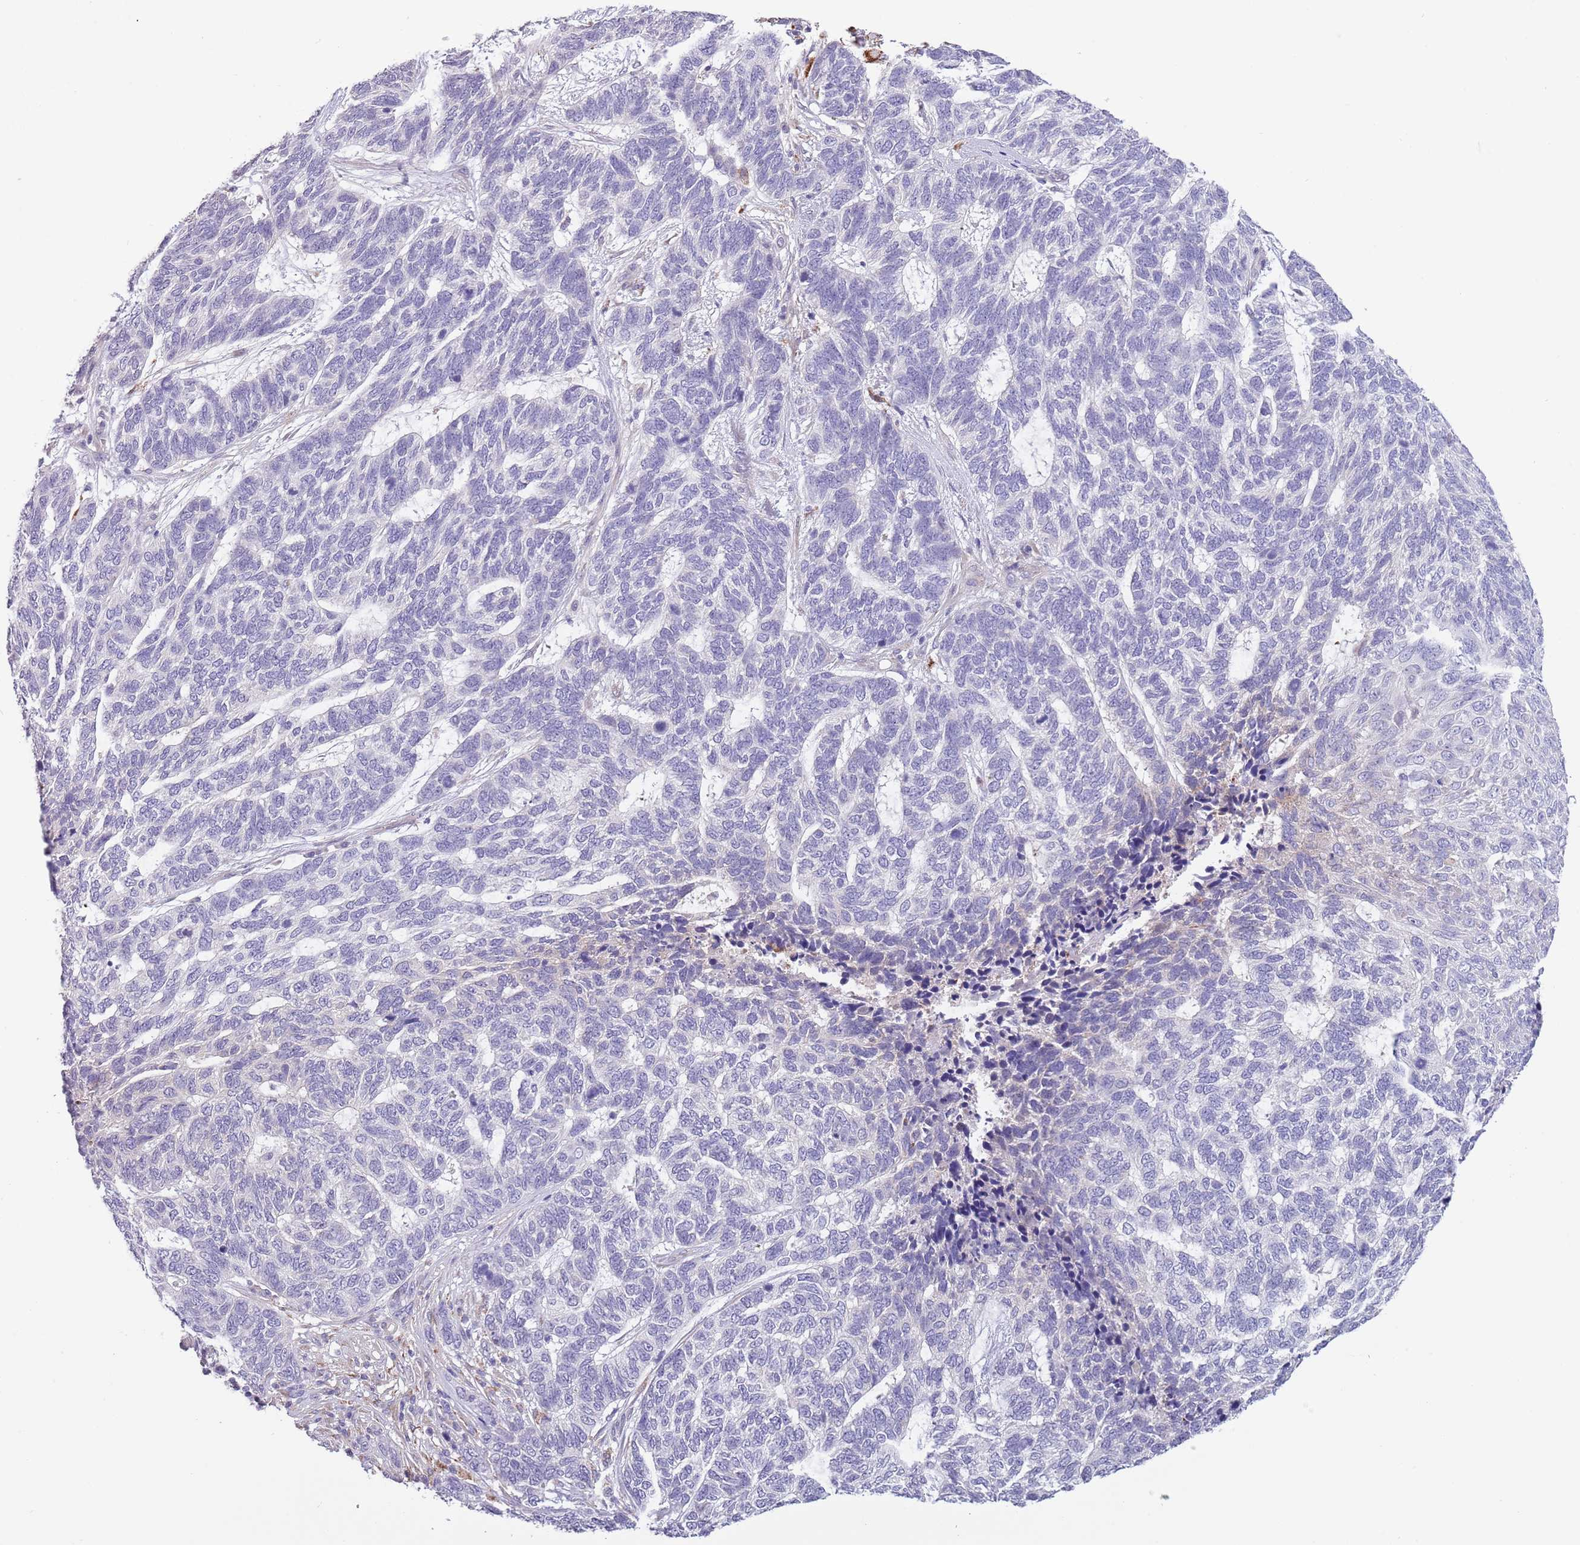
{"staining": {"intensity": "negative", "quantity": "none", "location": "none"}, "tissue": "skin cancer", "cell_type": "Tumor cells", "image_type": "cancer", "snomed": [{"axis": "morphology", "description": "Basal cell carcinoma"}, {"axis": "topography", "description": "Skin"}], "caption": "Human basal cell carcinoma (skin) stained for a protein using IHC exhibits no staining in tumor cells.", "gene": "ZNF658", "patient": {"sex": "female", "age": 65}}